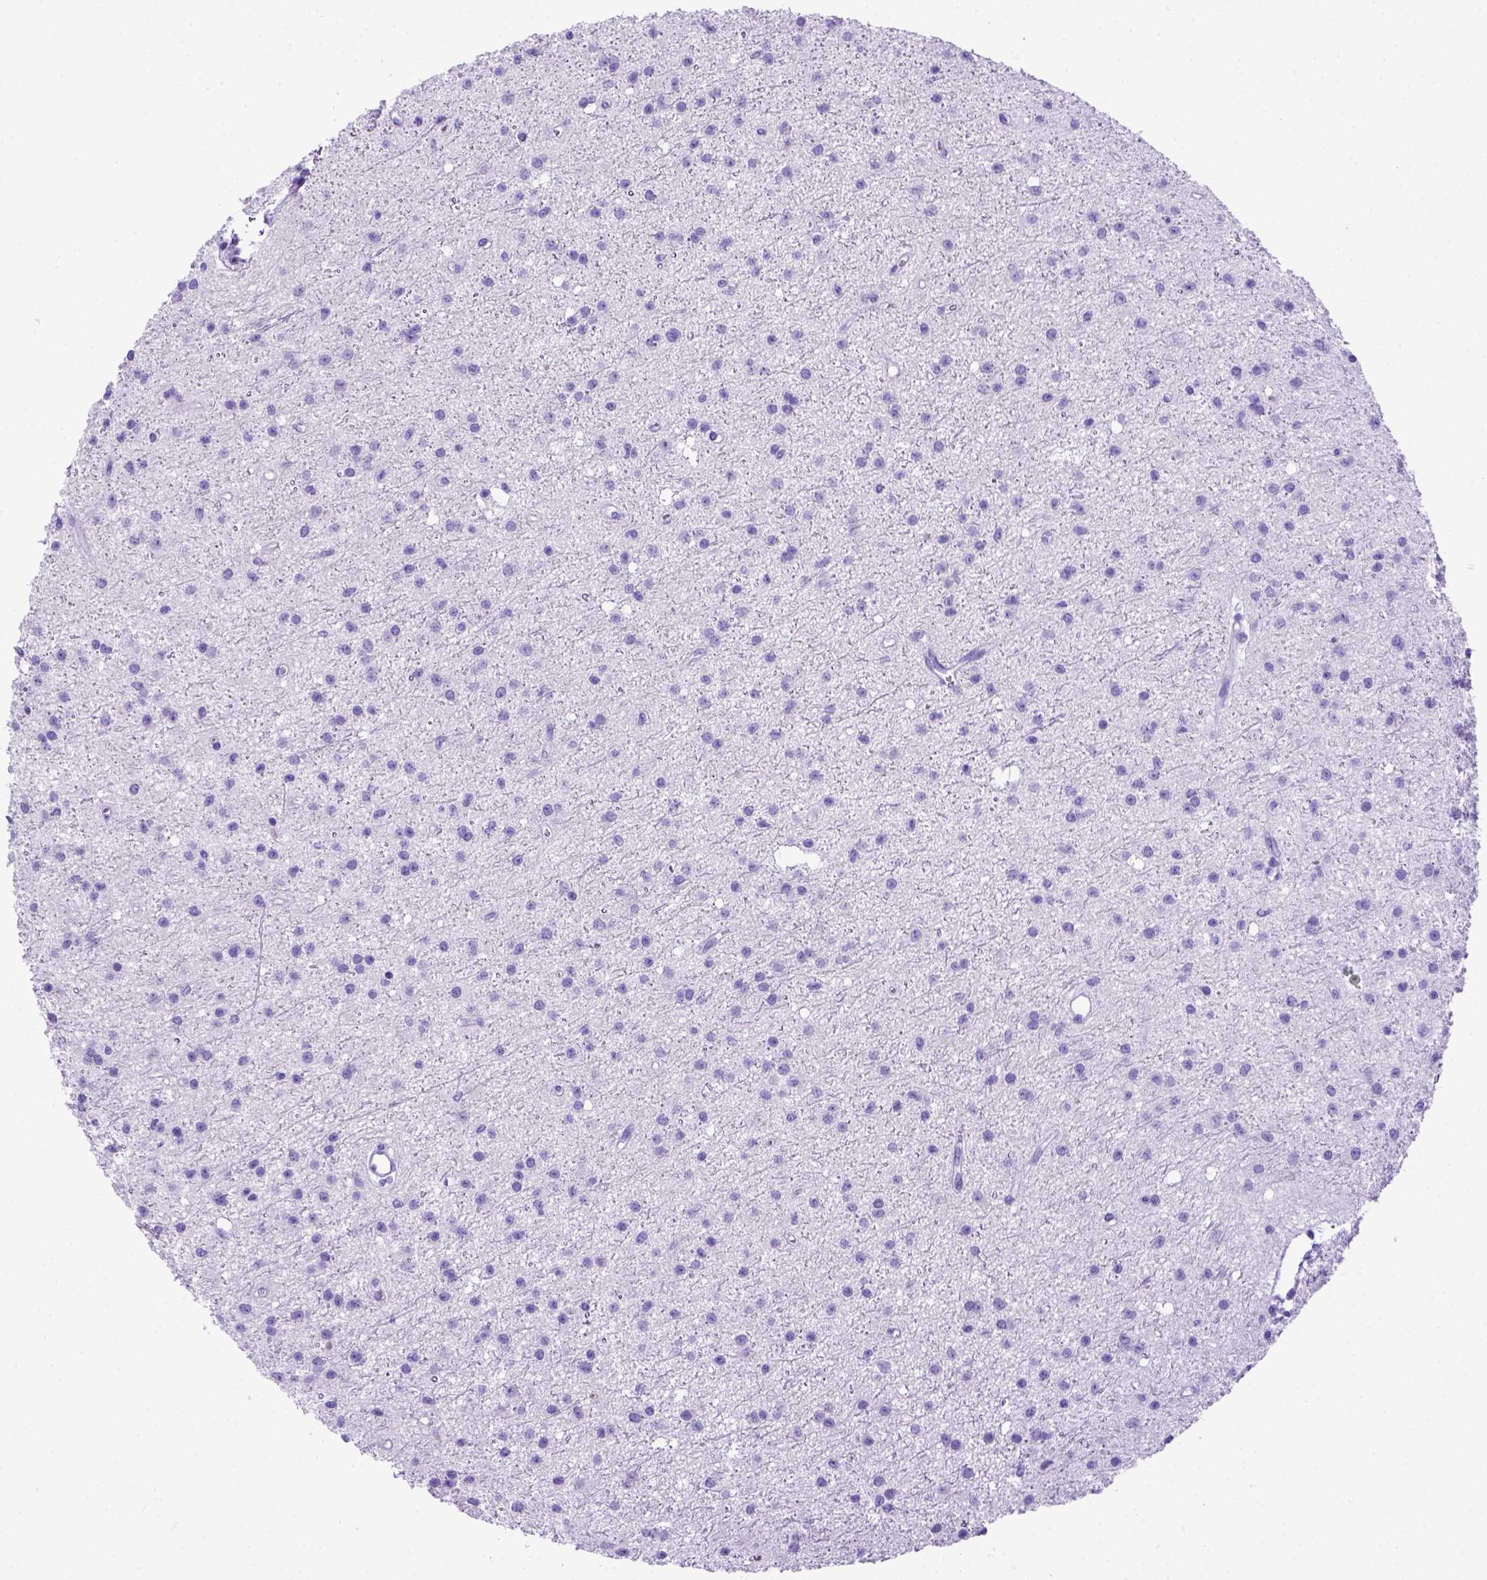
{"staining": {"intensity": "negative", "quantity": "none", "location": "none"}, "tissue": "glioma", "cell_type": "Tumor cells", "image_type": "cancer", "snomed": [{"axis": "morphology", "description": "Glioma, malignant, Low grade"}, {"axis": "topography", "description": "Brain"}], "caption": "The micrograph shows no significant staining in tumor cells of glioma.", "gene": "MEOX2", "patient": {"sex": "male", "age": 27}}